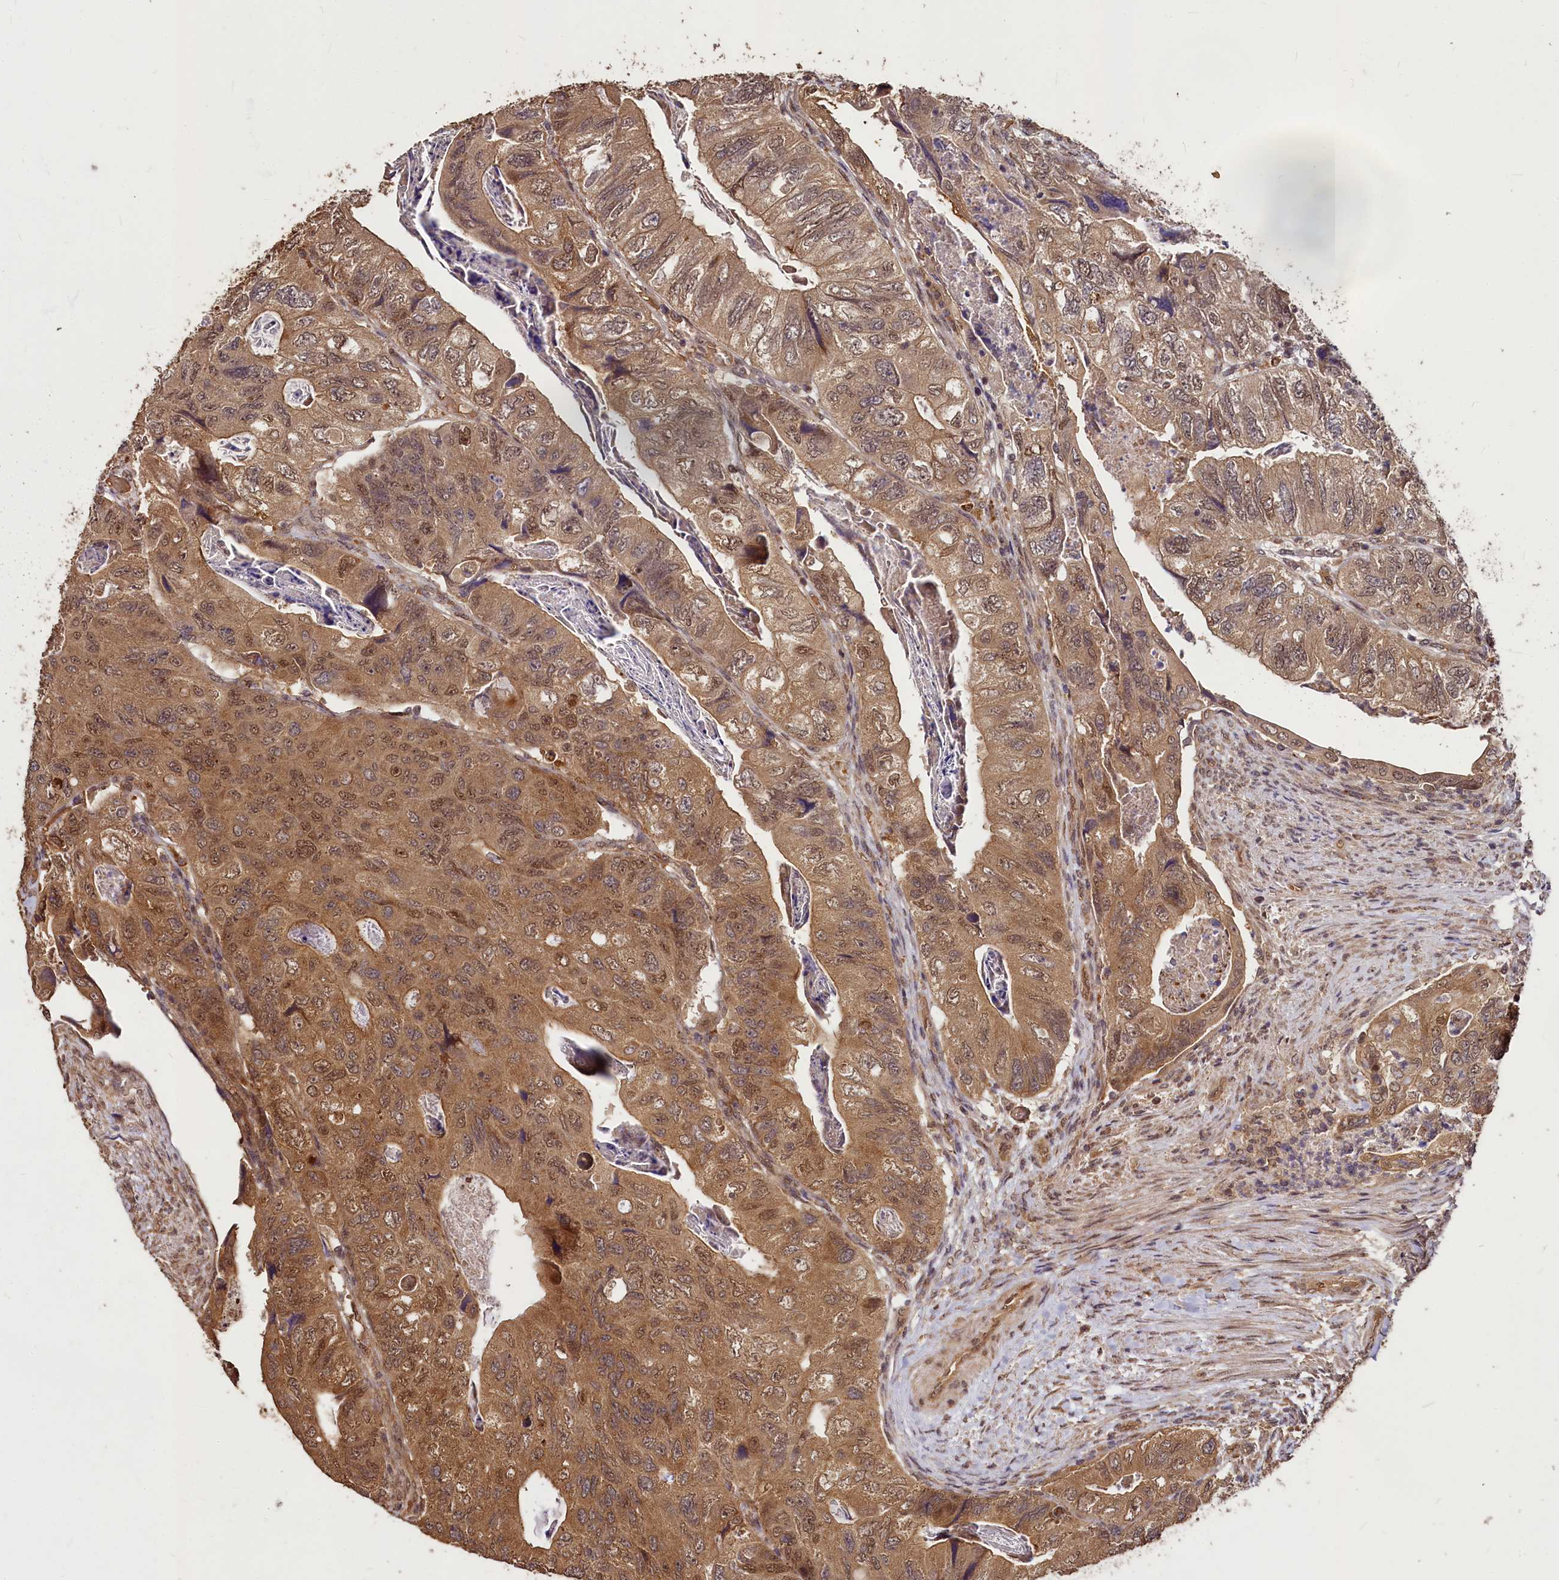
{"staining": {"intensity": "moderate", "quantity": ">75%", "location": "cytoplasmic/membranous,nuclear"}, "tissue": "colorectal cancer", "cell_type": "Tumor cells", "image_type": "cancer", "snomed": [{"axis": "morphology", "description": "Adenocarcinoma, NOS"}, {"axis": "topography", "description": "Rectum"}], "caption": "IHC photomicrograph of human colorectal cancer (adenocarcinoma) stained for a protein (brown), which demonstrates medium levels of moderate cytoplasmic/membranous and nuclear positivity in about >75% of tumor cells.", "gene": "VPS51", "patient": {"sex": "male", "age": 63}}